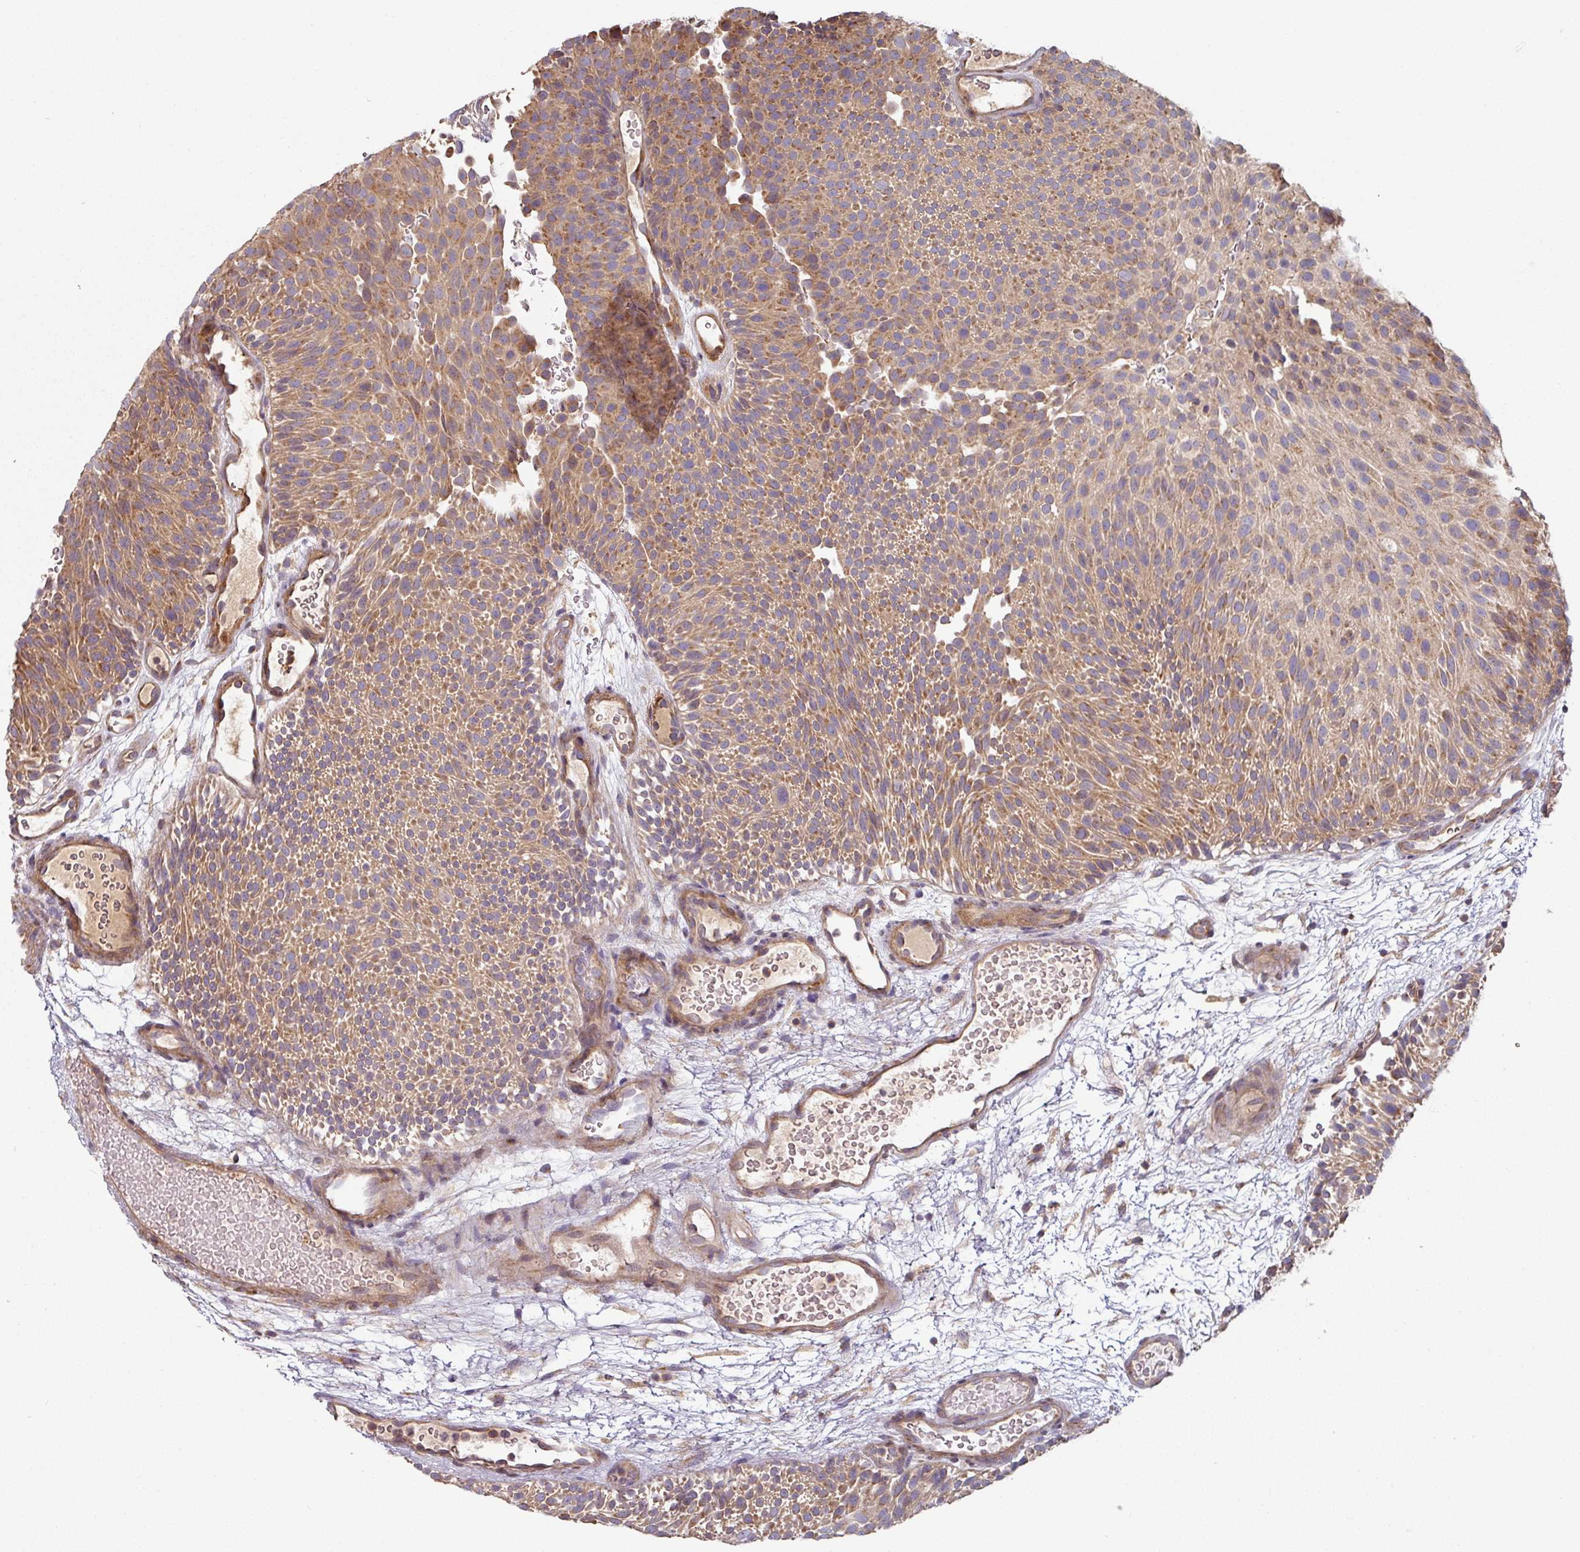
{"staining": {"intensity": "moderate", "quantity": ">75%", "location": "cytoplasmic/membranous"}, "tissue": "urothelial cancer", "cell_type": "Tumor cells", "image_type": "cancer", "snomed": [{"axis": "morphology", "description": "Urothelial carcinoma, Low grade"}, {"axis": "topography", "description": "Urinary bladder"}], "caption": "Immunohistochemistry of human urothelial cancer shows medium levels of moderate cytoplasmic/membranous expression in approximately >75% of tumor cells.", "gene": "SIK1", "patient": {"sex": "male", "age": 78}}